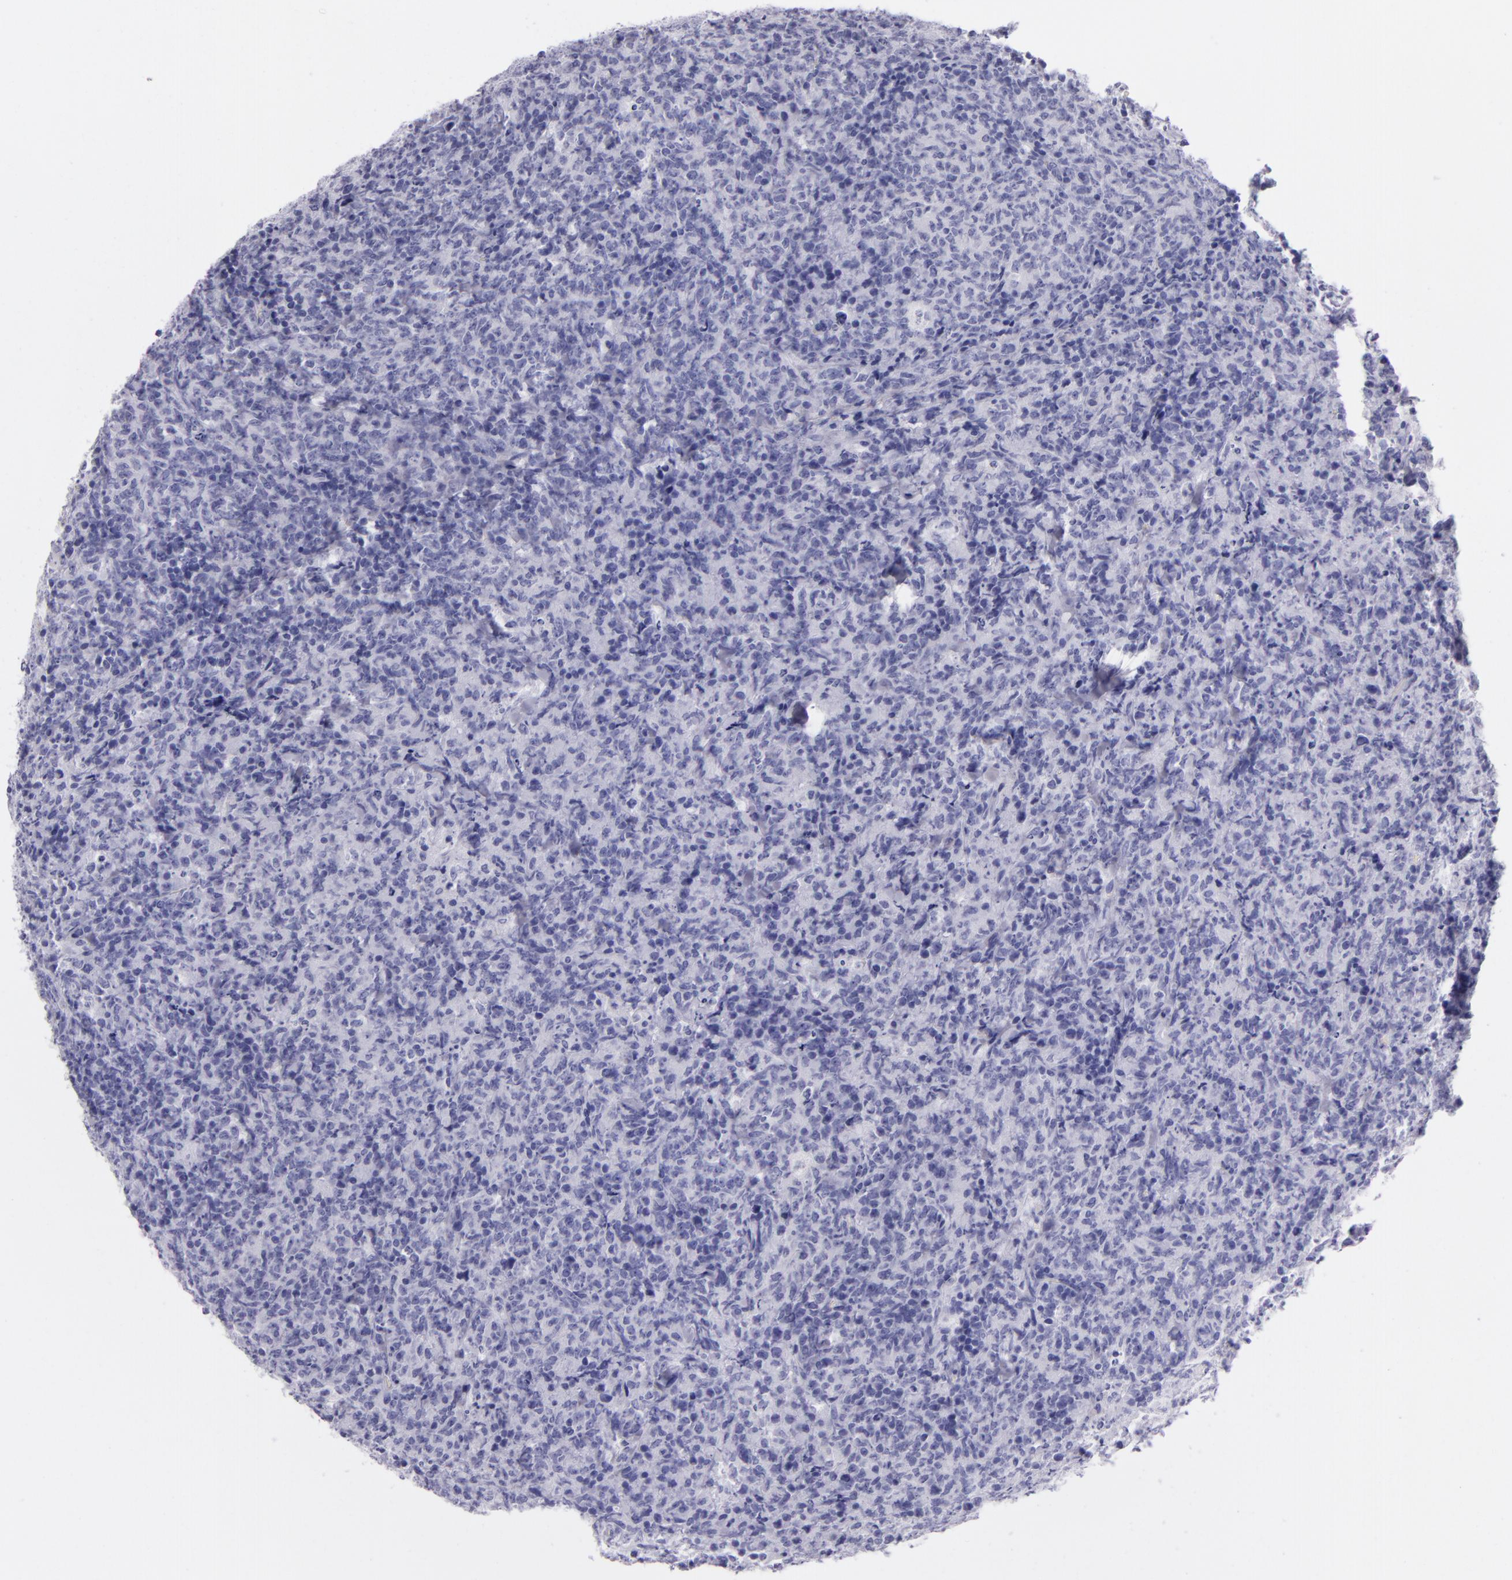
{"staining": {"intensity": "negative", "quantity": "none", "location": "none"}, "tissue": "lymphoma", "cell_type": "Tumor cells", "image_type": "cancer", "snomed": [{"axis": "morphology", "description": "Malignant lymphoma, non-Hodgkin's type, High grade"}, {"axis": "topography", "description": "Tonsil"}], "caption": "Immunohistochemistry image of malignant lymphoma, non-Hodgkin's type (high-grade) stained for a protein (brown), which displays no expression in tumor cells.", "gene": "MUC5AC", "patient": {"sex": "female", "age": 36}}